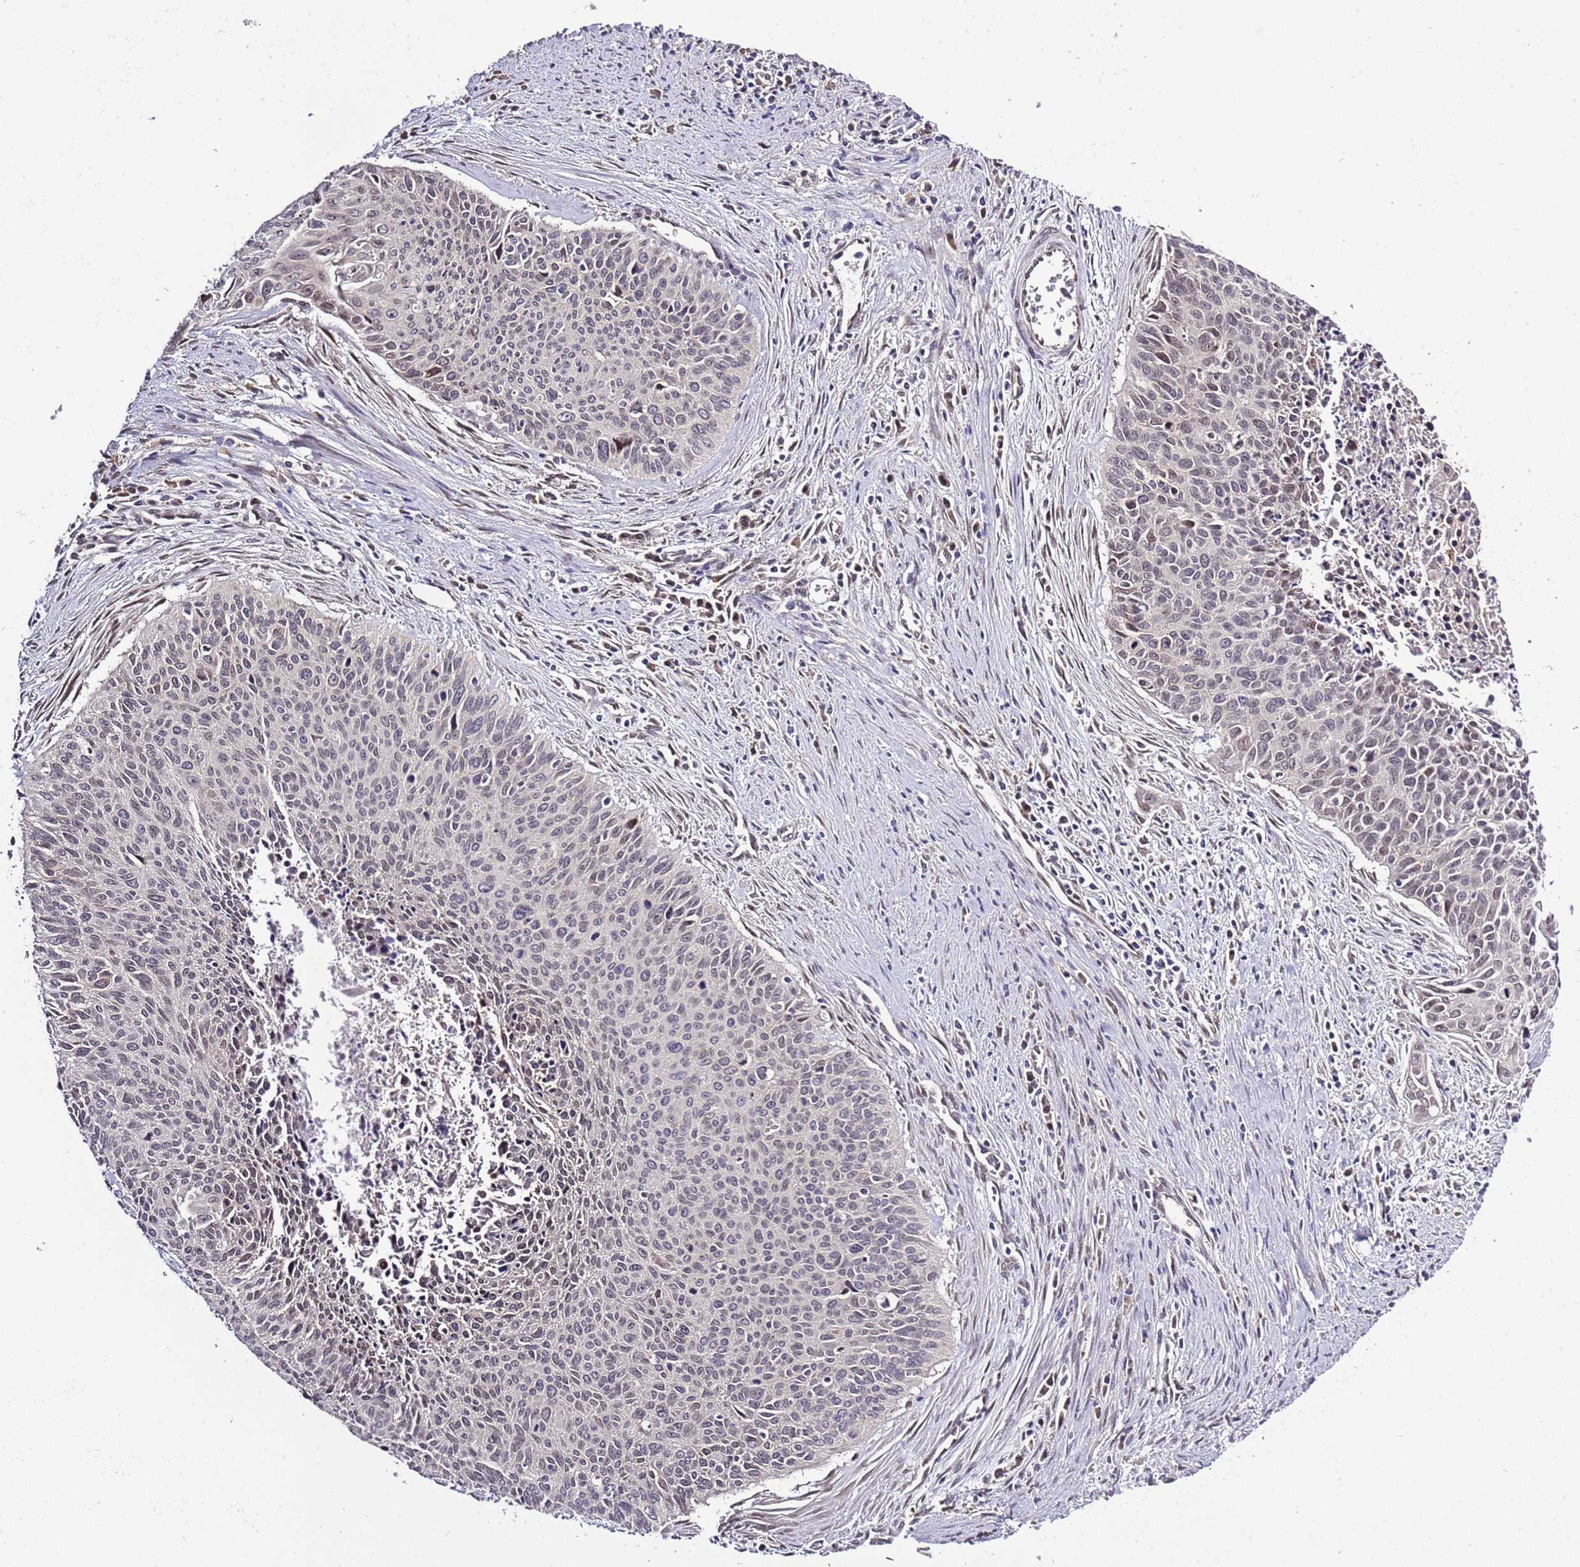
{"staining": {"intensity": "negative", "quantity": "none", "location": "none"}, "tissue": "cervical cancer", "cell_type": "Tumor cells", "image_type": "cancer", "snomed": [{"axis": "morphology", "description": "Squamous cell carcinoma, NOS"}, {"axis": "topography", "description": "Cervix"}], "caption": "Immunohistochemistry of human cervical squamous cell carcinoma shows no staining in tumor cells.", "gene": "ZNF665", "patient": {"sex": "female", "age": 55}}